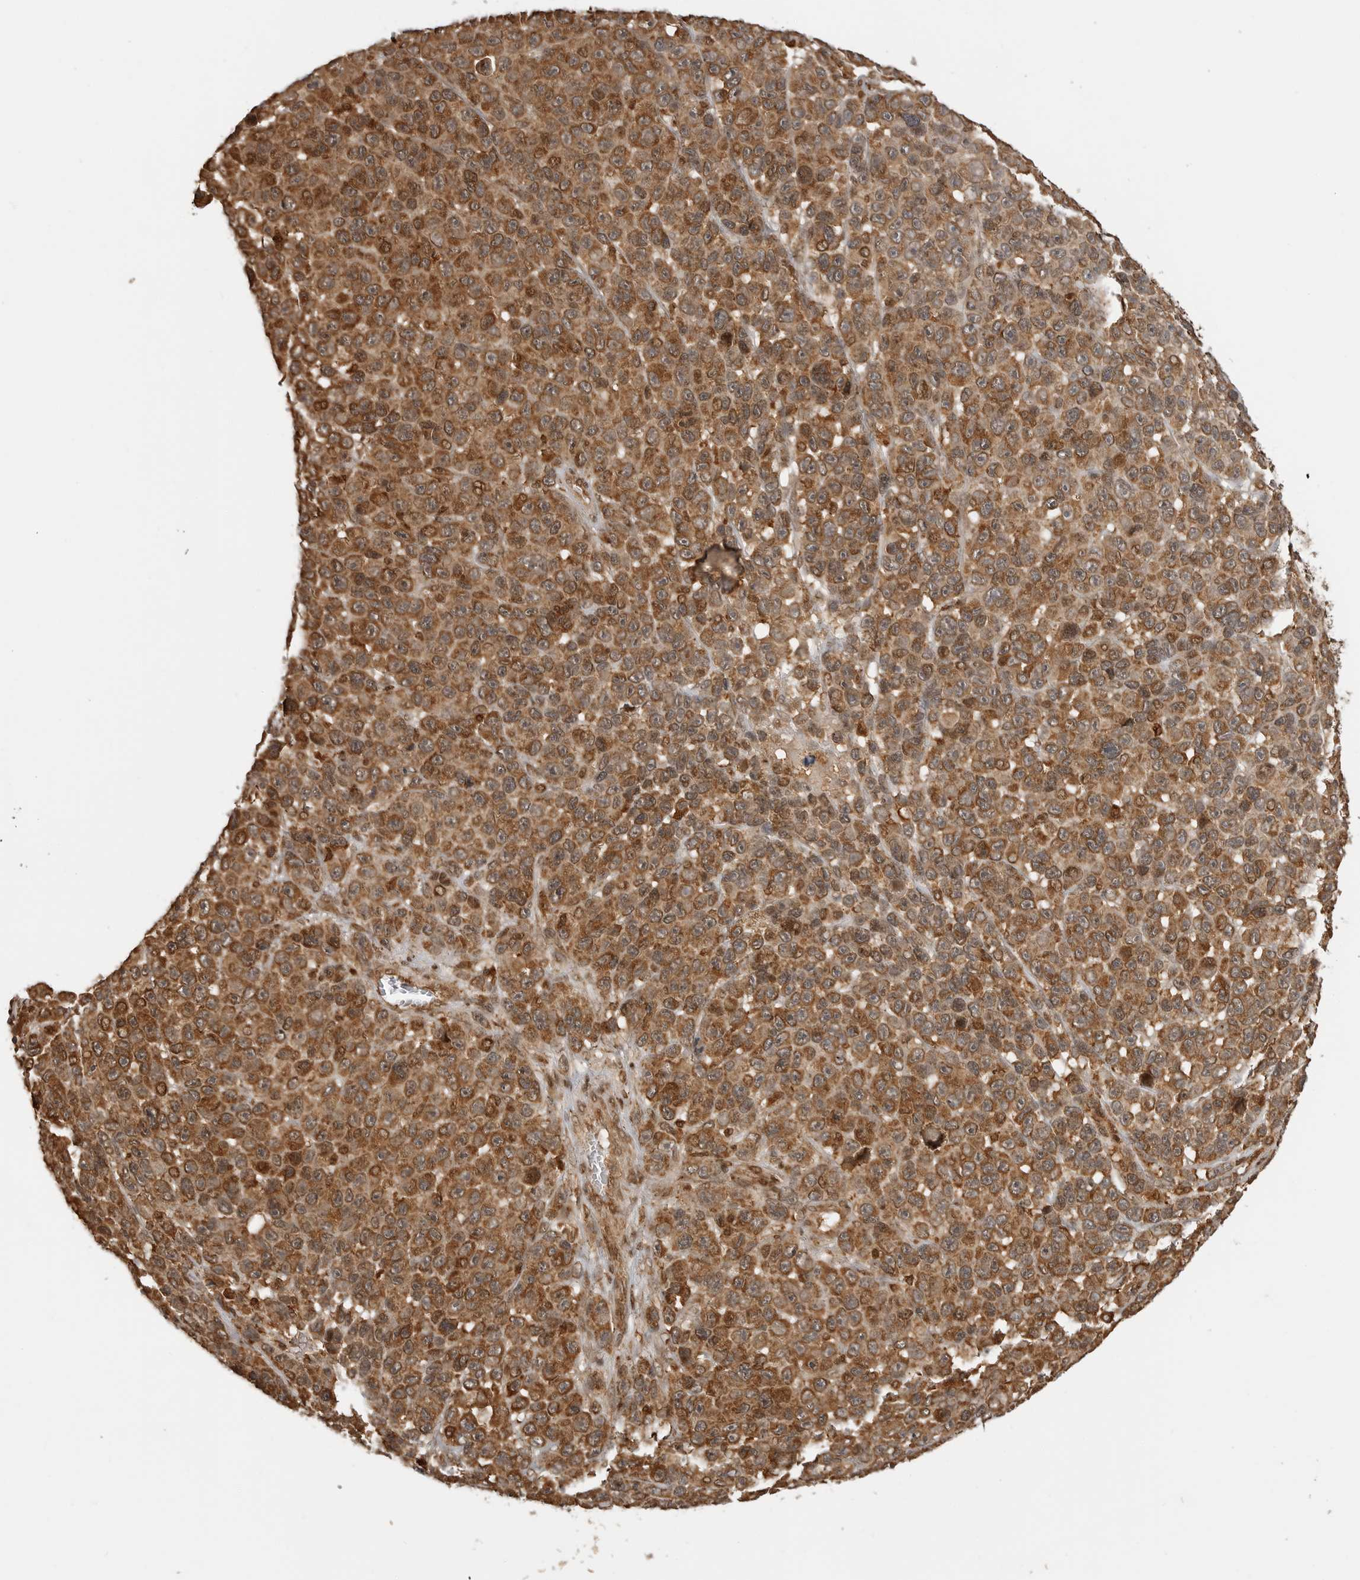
{"staining": {"intensity": "strong", "quantity": ">75%", "location": "cytoplasmic/membranous,nuclear"}, "tissue": "melanoma", "cell_type": "Tumor cells", "image_type": "cancer", "snomed": [{"axis": "morphology", "description": "Malignant melanoma, NOS"}, {"axis": "topography", "description": "Skin"}], "caption": "A histopathology image showing strong cytoplasmic/membranous and nuclear positivity in approximately >75% of tumor cells in melanoma, as visualized by brown immunohistochemical staining.", "gene": "BMP2K", "patient": {"sex": "male", "age": 53}}